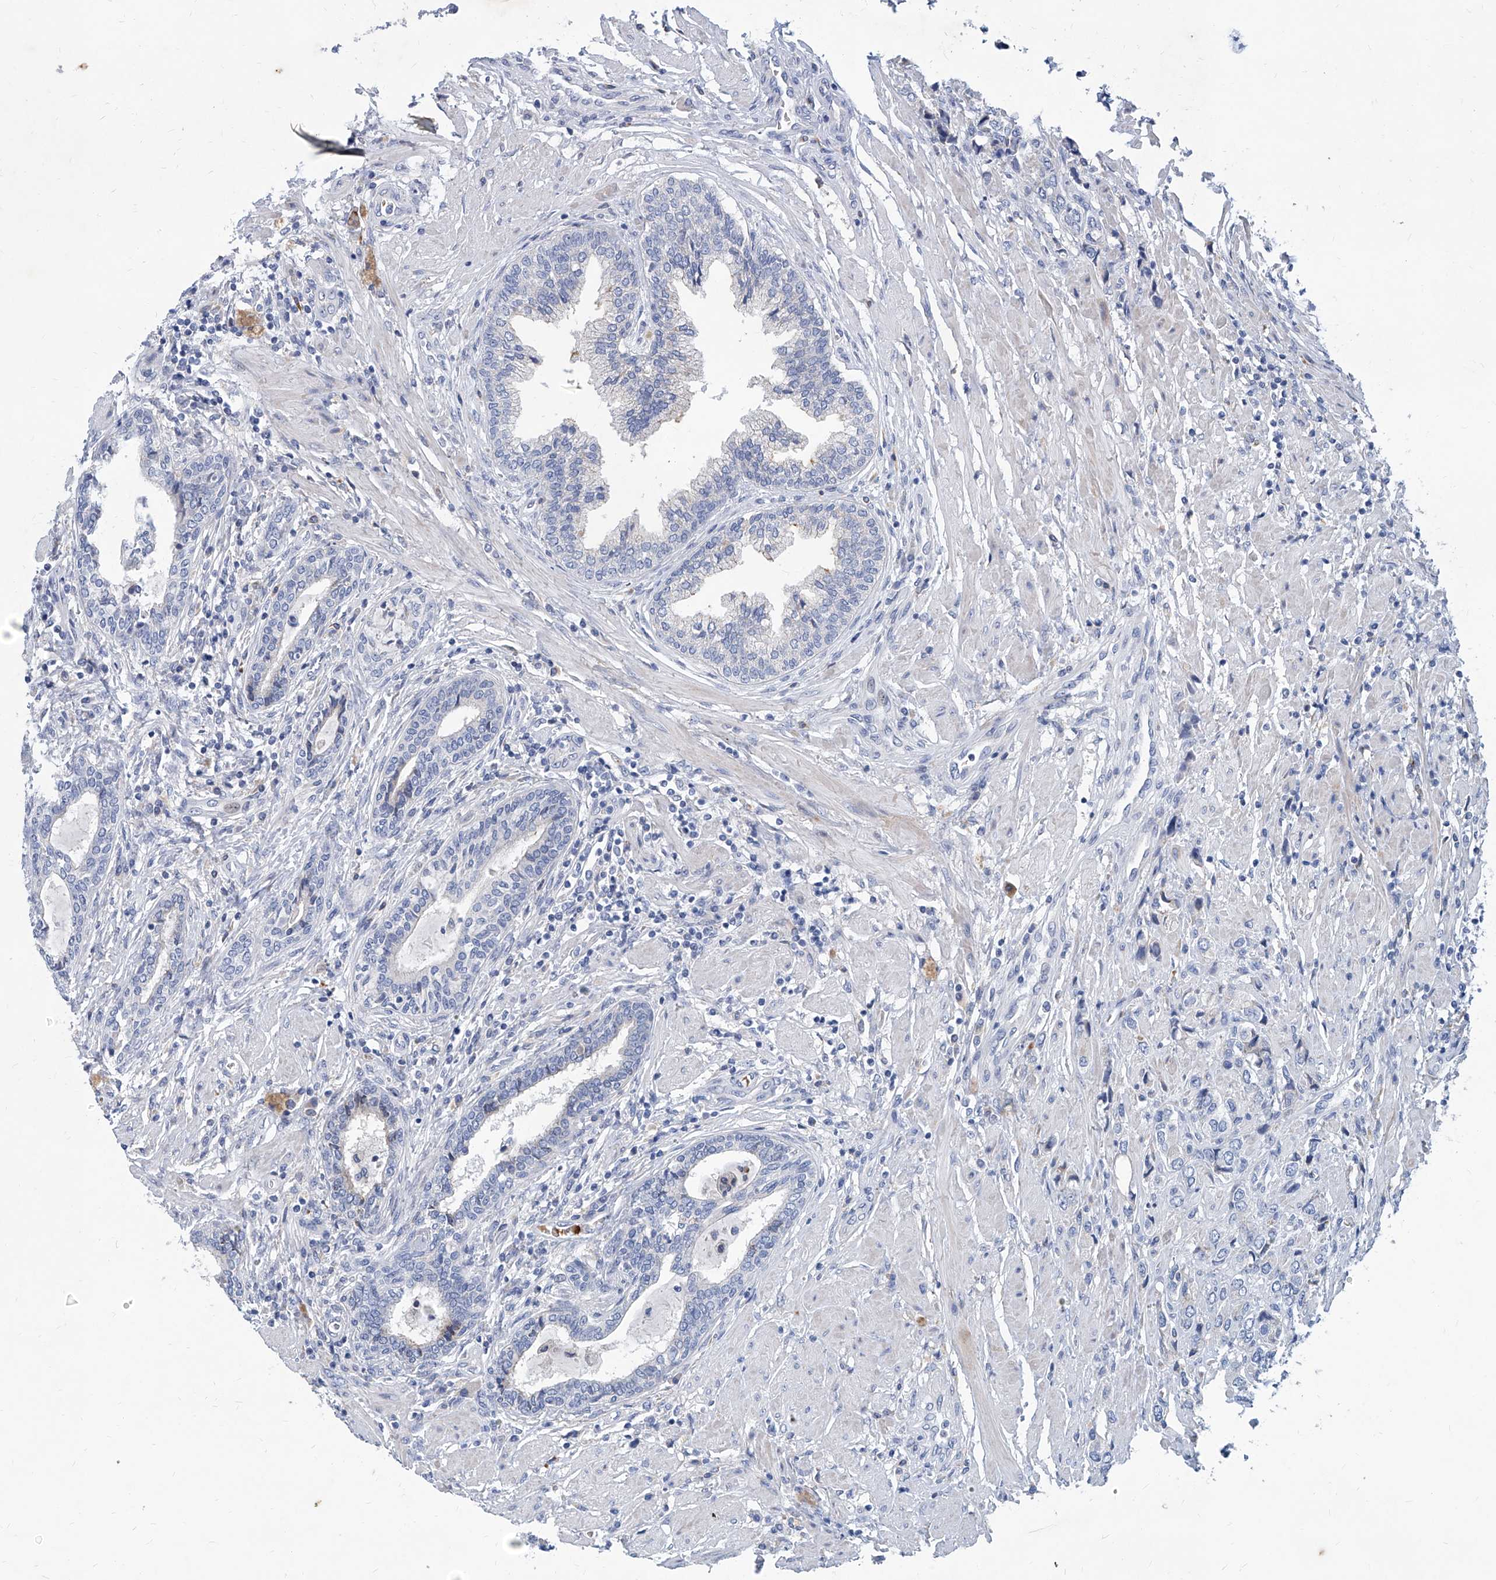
{"staining": {"intensity": "negative", "quantity": "none", "location": "none"}, "tissue": "prostate cancer", "cell_type": "Tumor cells", "image_type": "cancer", "snomed": [{"axis": "morphology", "description": "Adenocarcinoma, High grade"}, {"axis": "topography", "description": "Prostate"}], "caption": "Prostate cancer (high-grade adenocarcinoma) stained for a protein using immunohistochemistry (IHC) exhibits no positivity tumor cells.", "gene": "FPR2", "patient": {"sex": "male", "age": 61}}